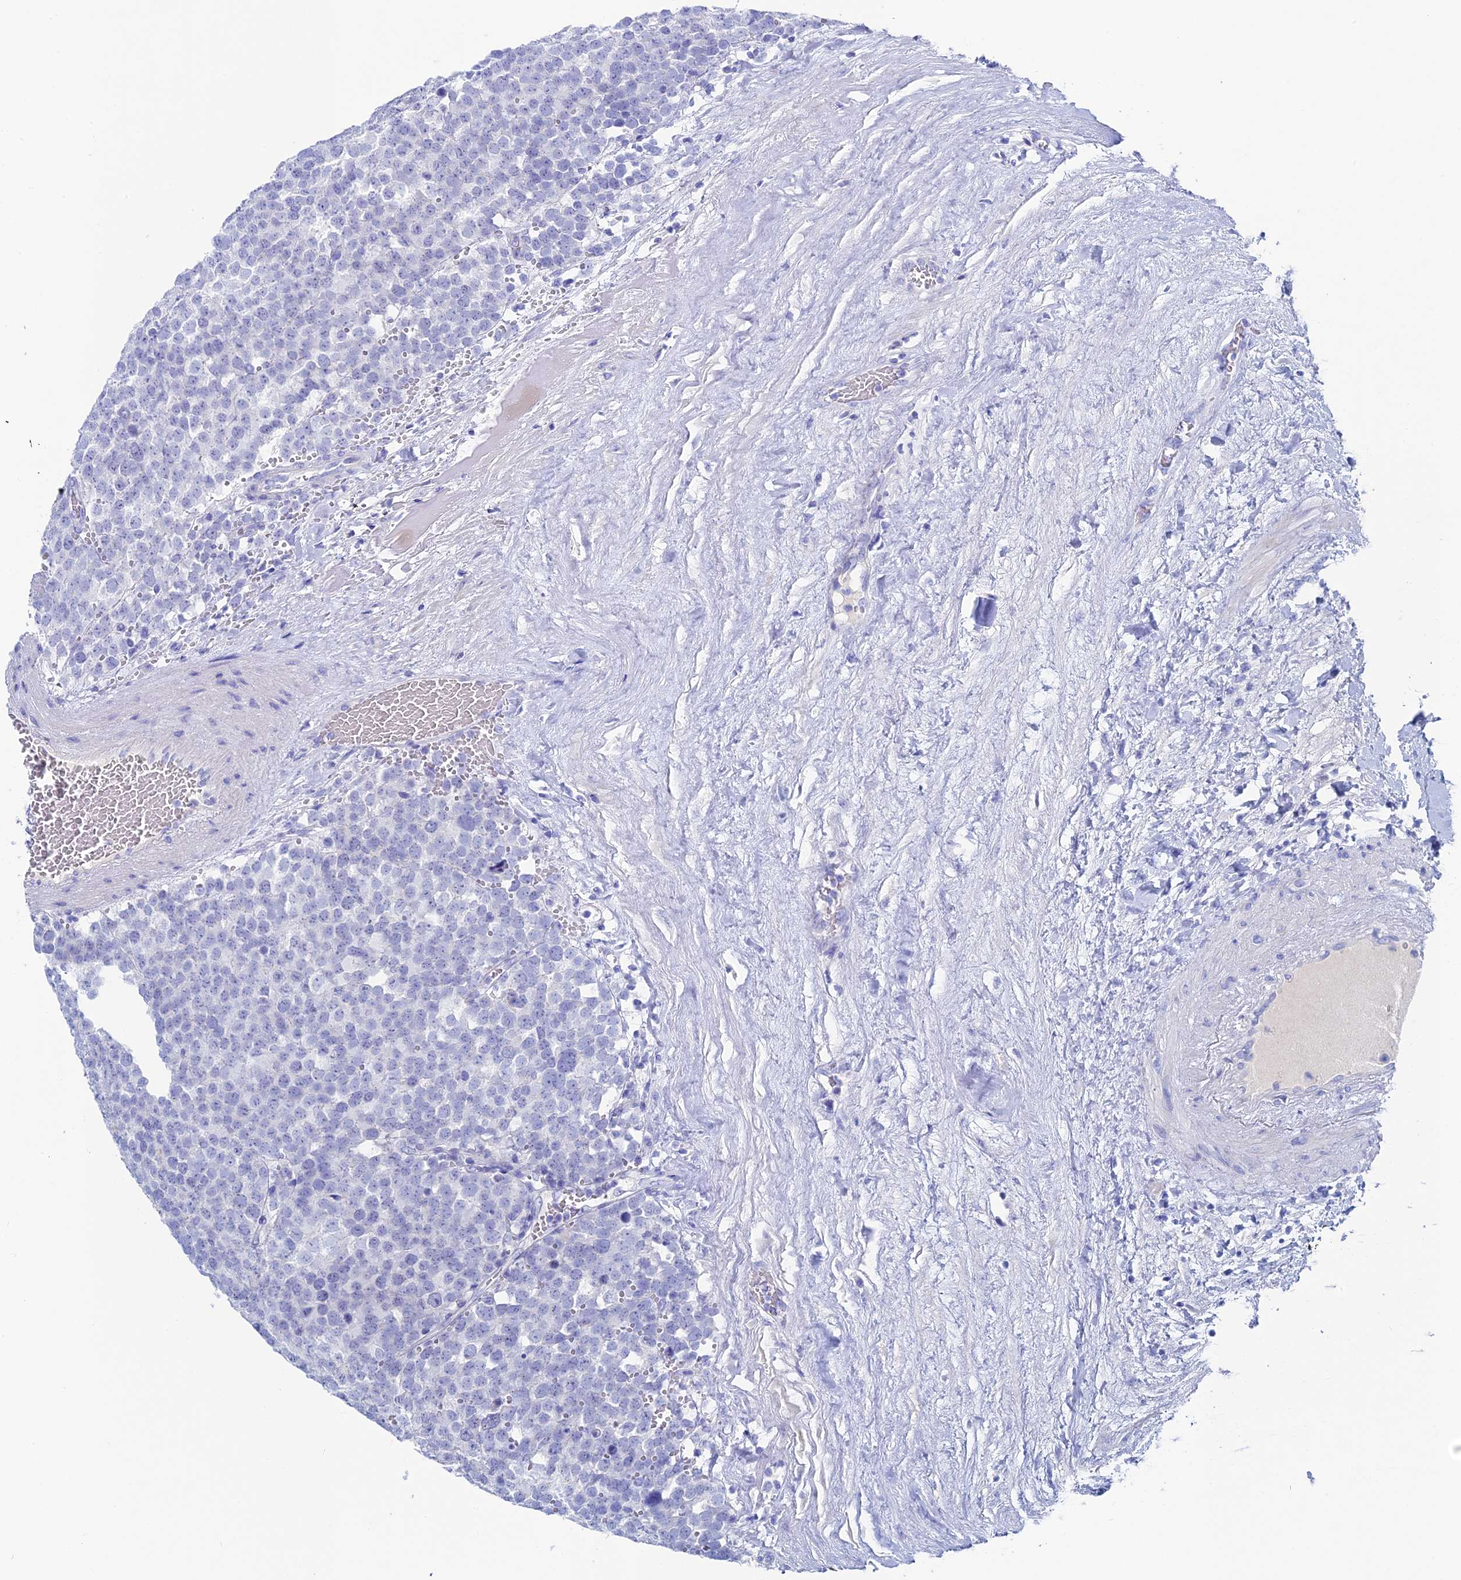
{"staining": {"intensity": "negative", "quantity": "none", "location": "none"}, "tissue": "testis cancer", "cell_type": "Tumor cells", "image_type": "cancer", "snomed": [{"axis": "morphology", "description": "Seminoma, NOS"}, {"axis": "topography", "description": "Testis"}], "caption": "DAB immunohistochemical staining of testis seminoma reveals no significant staining in tumor cells.", "gene": "UNC119", "patient": {"sex": "male", "age": 71}}